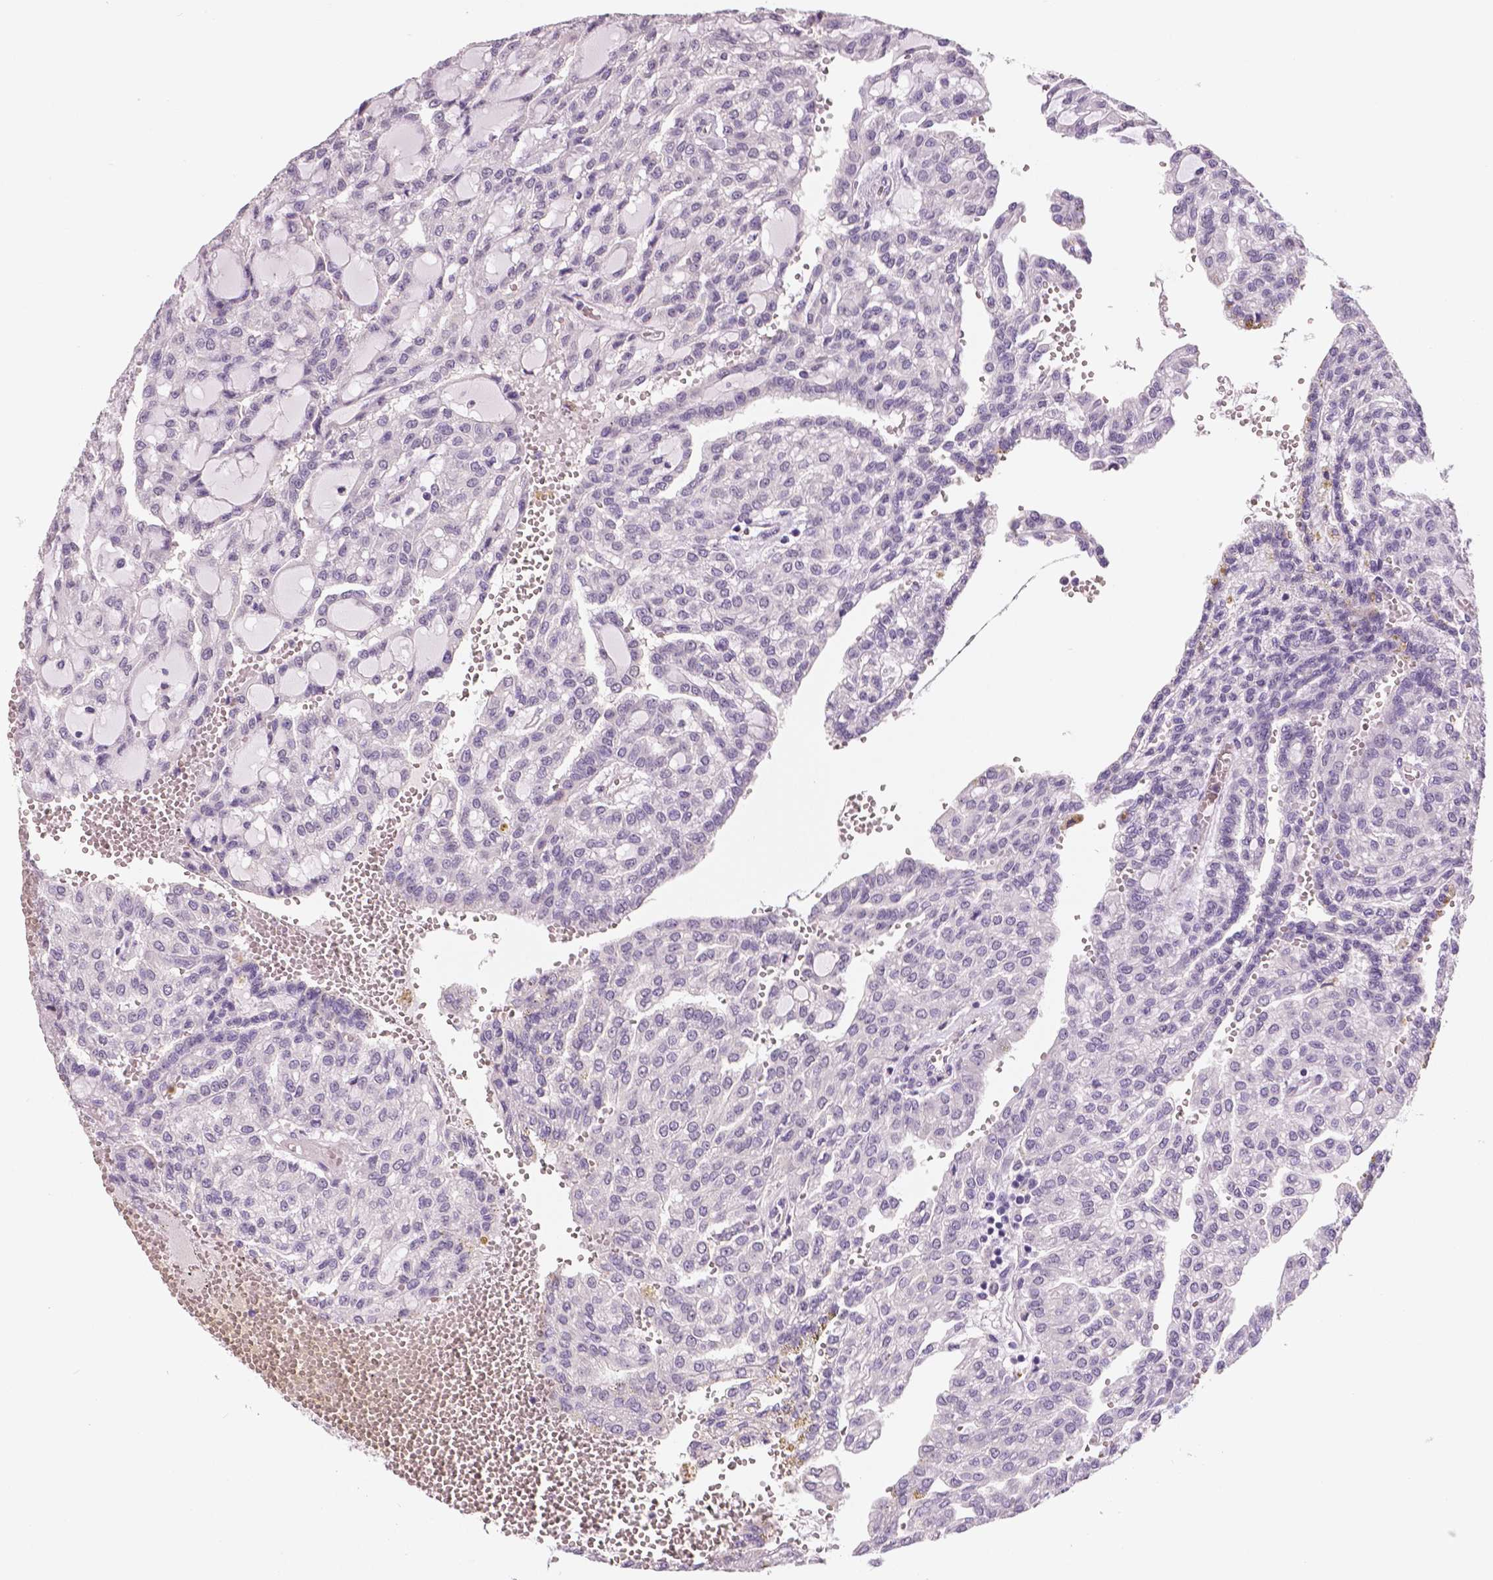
{"staining": {"intensity": "negative", "quantity": "none", "location": "none"}, "tissue": "renal cancer", "cell_type": "Tumor cells", "image_type": "cancer", "snomed": [{"axis": "morphology", "description": "Adenocarcinoma, NOS"}, {"axis": "topography", "description": "Kidney"}], "caption": "DAB immunohistochemical staining of adenocarcinoma (renal) shows no significant staining in tumor cells.", "gene": "TSPAN7", "patient": {"sex": "male", "age": 63}}